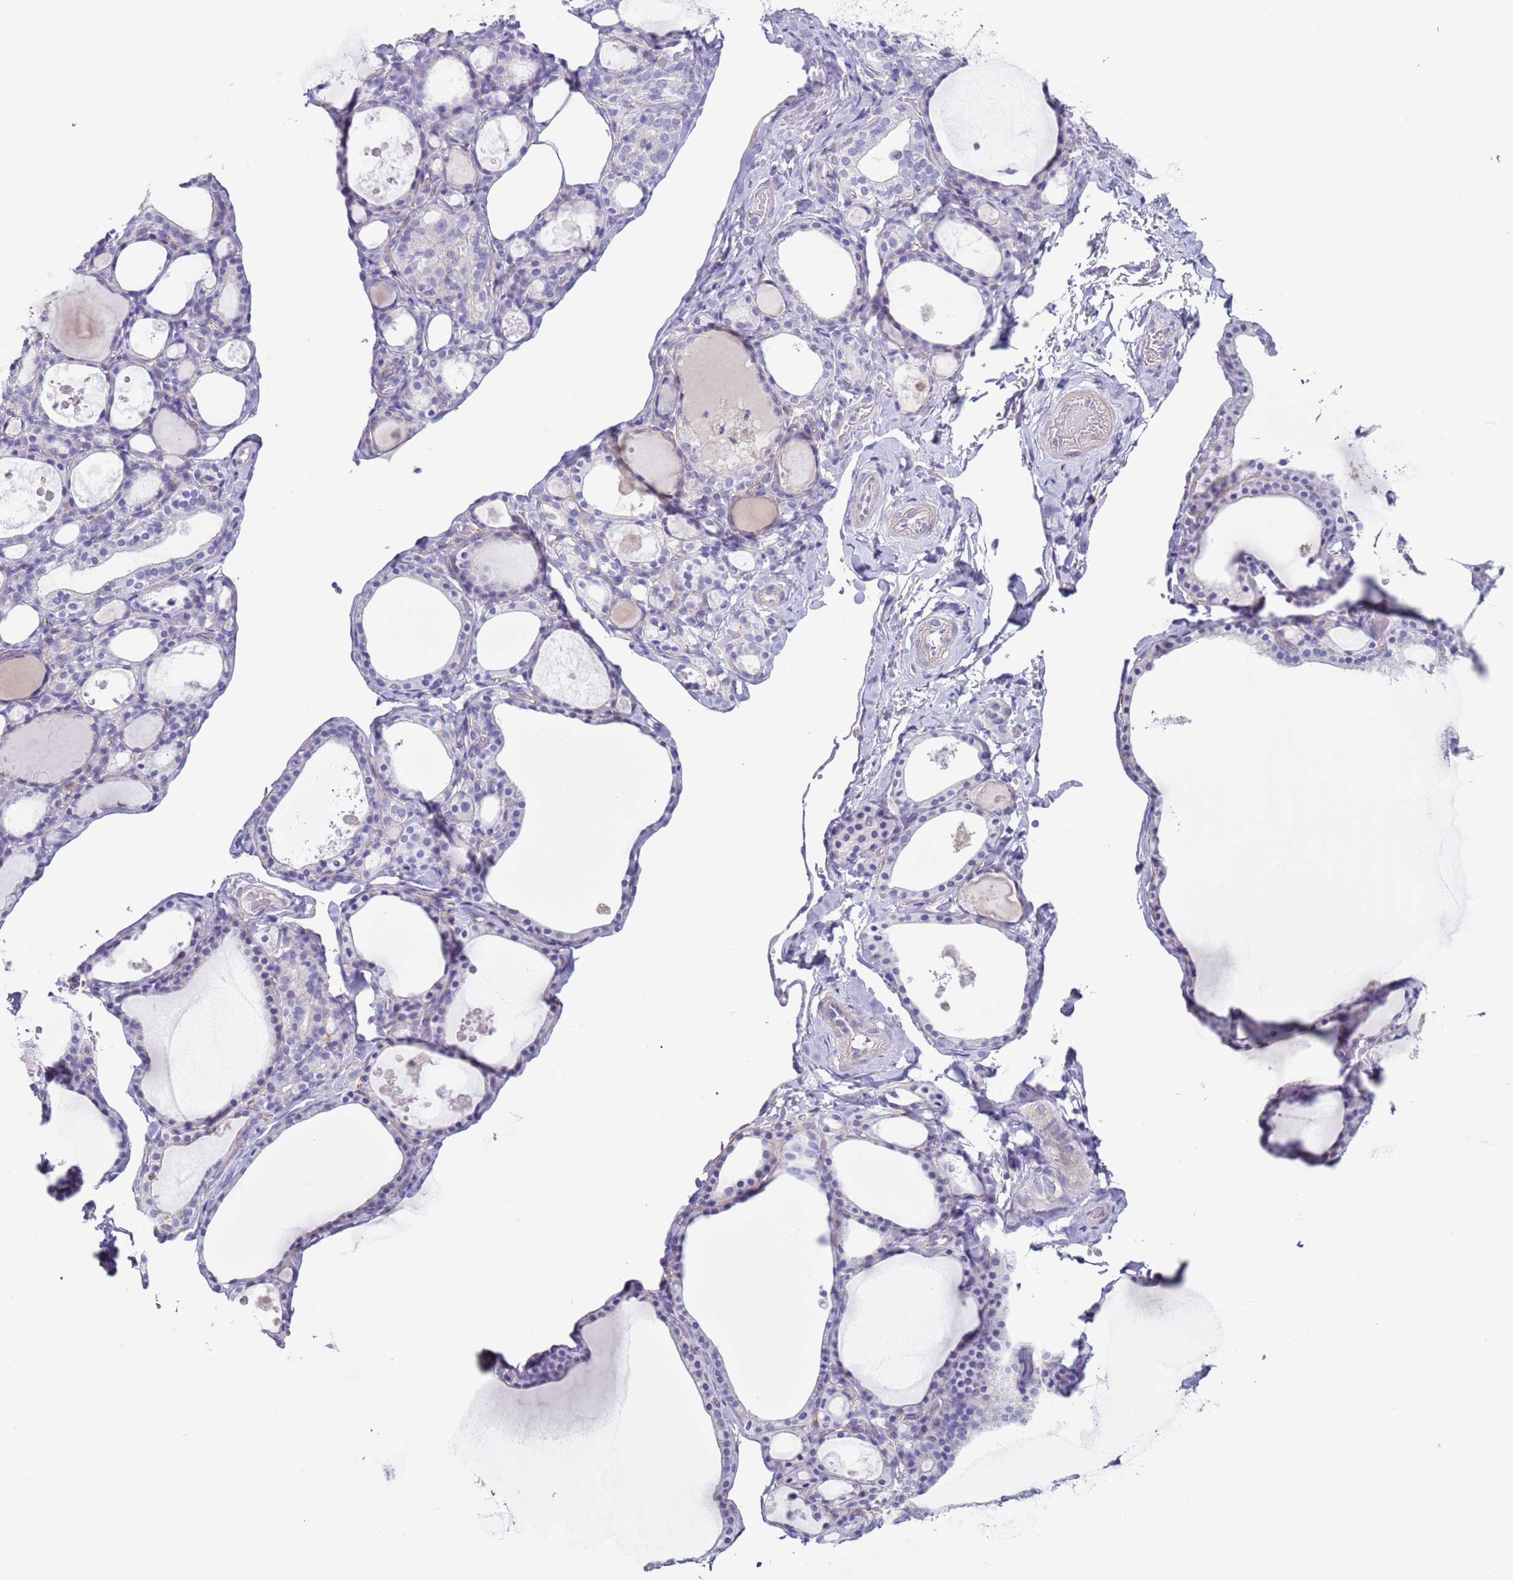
{"staining": {"intensity": "negative", "quantity": "none", "location": "none"}, "tissue": "thyroid gland", "cell_type": "Glandular cells", "image_type": "normal", "snomed": [{"axis": "morphology", "description": "Normal tissue, NOS"}, {"axis": "topography", "description": "Thyroid gland"}], "caption": "A photomicrograph of human thyroid gland is negative for staining in glandular cells. (DAB (3,3'-diaminobenzidine) immunohistochemistry (IHC) with hematoxylin counter stain).", "gene": "NPAP1", "patient": {"sex": "male", "age": 56}}